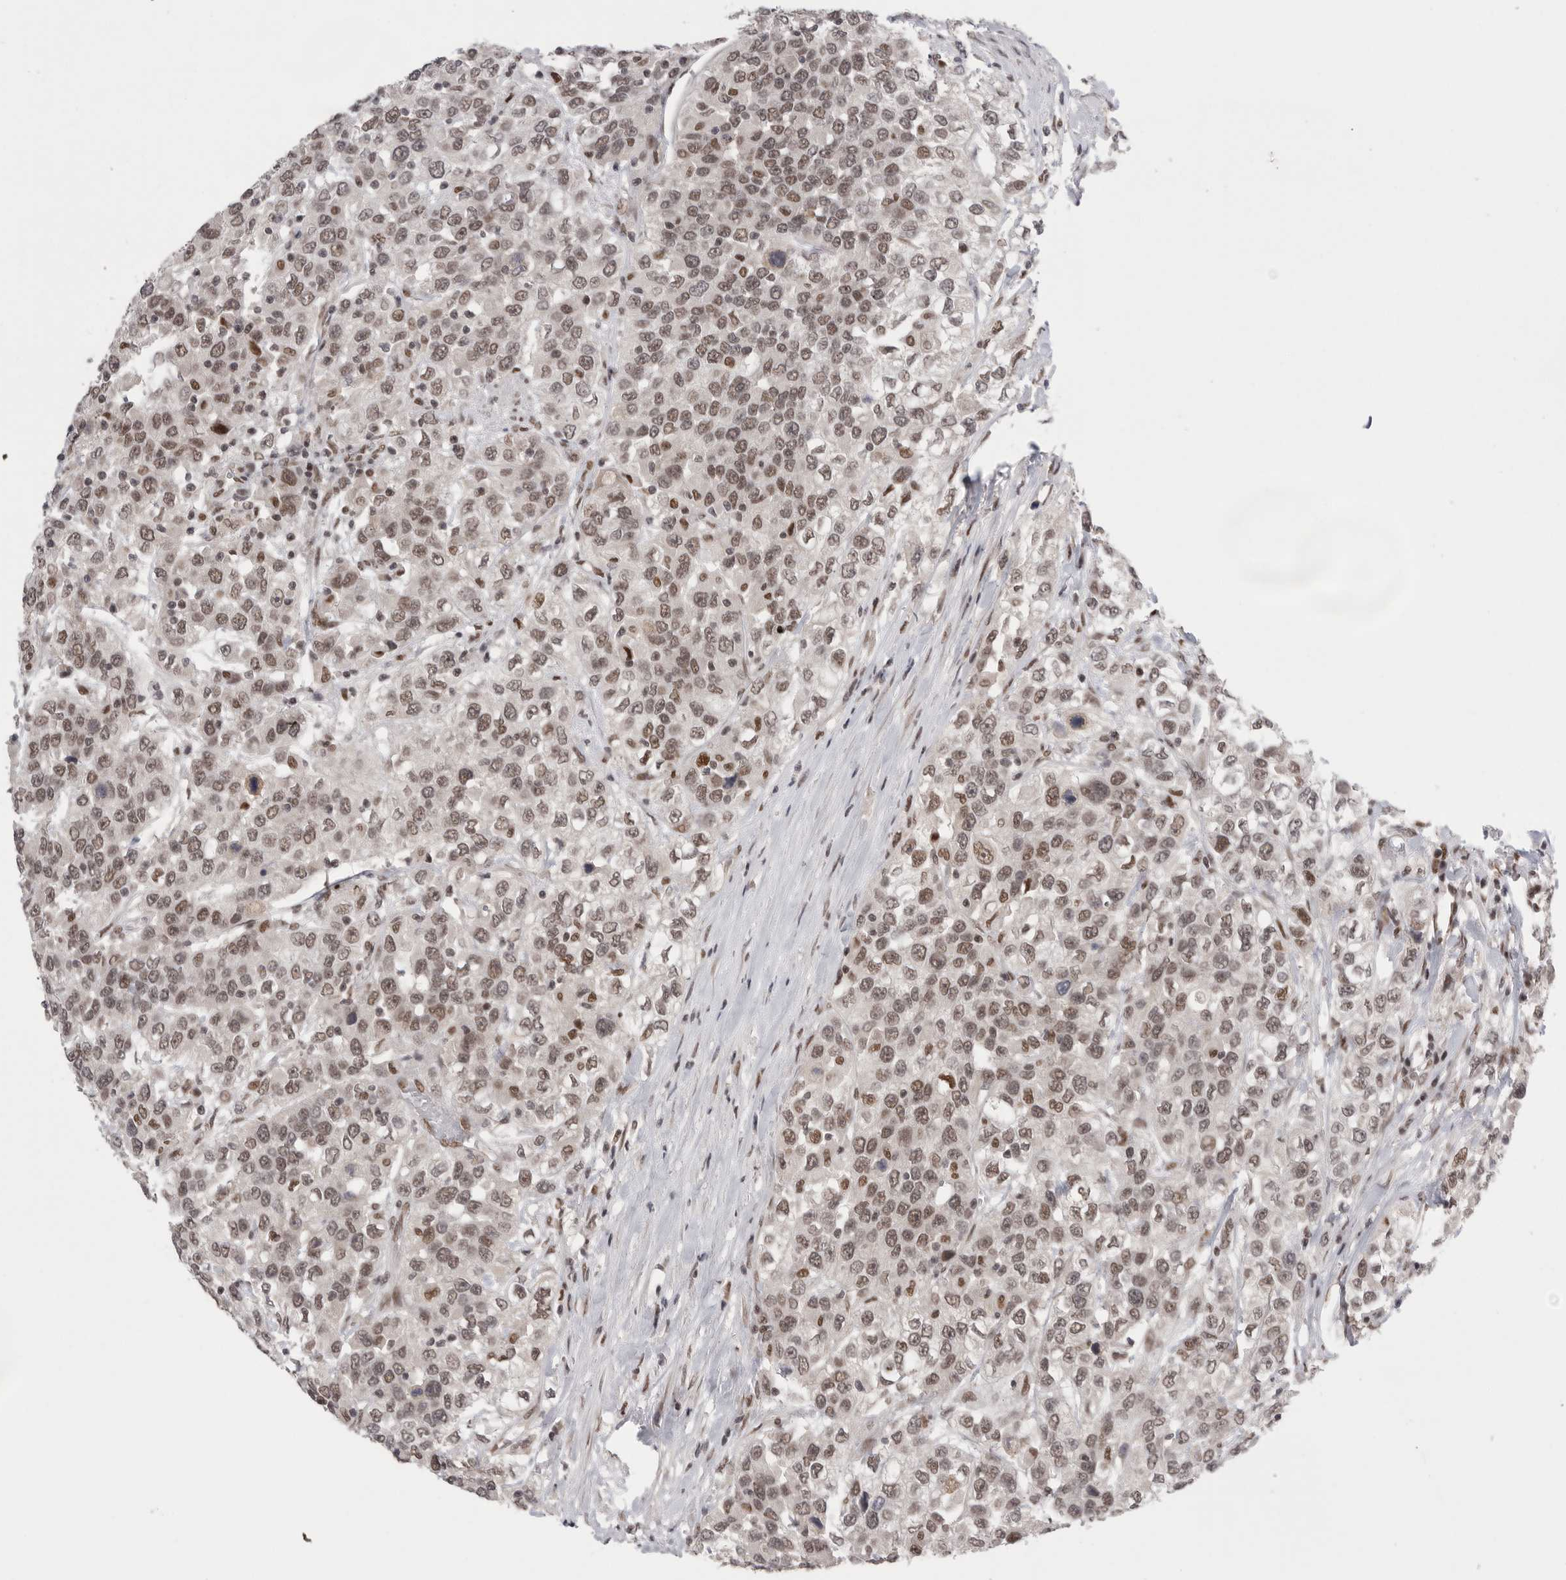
{"staining": {"intensity": "moderate", "quantity": ">75%", "location": "nuclear"}, "tissue": "urothelial cancer", "cell_type": "Tumor cells", "image_type": "cancer", "snomed": [{"axis": "morphology", "description": "Urothelial carcinoma, High grade"}, {"axis": "topography", "description": "Urinary bladder"}], "caption": "Moderate nuclear protein expression is seen in approximately >75% of tumor cells in urothelial cancer.", "gene": "POU5F1", "patient": {"sex": "female", "age": 80}}